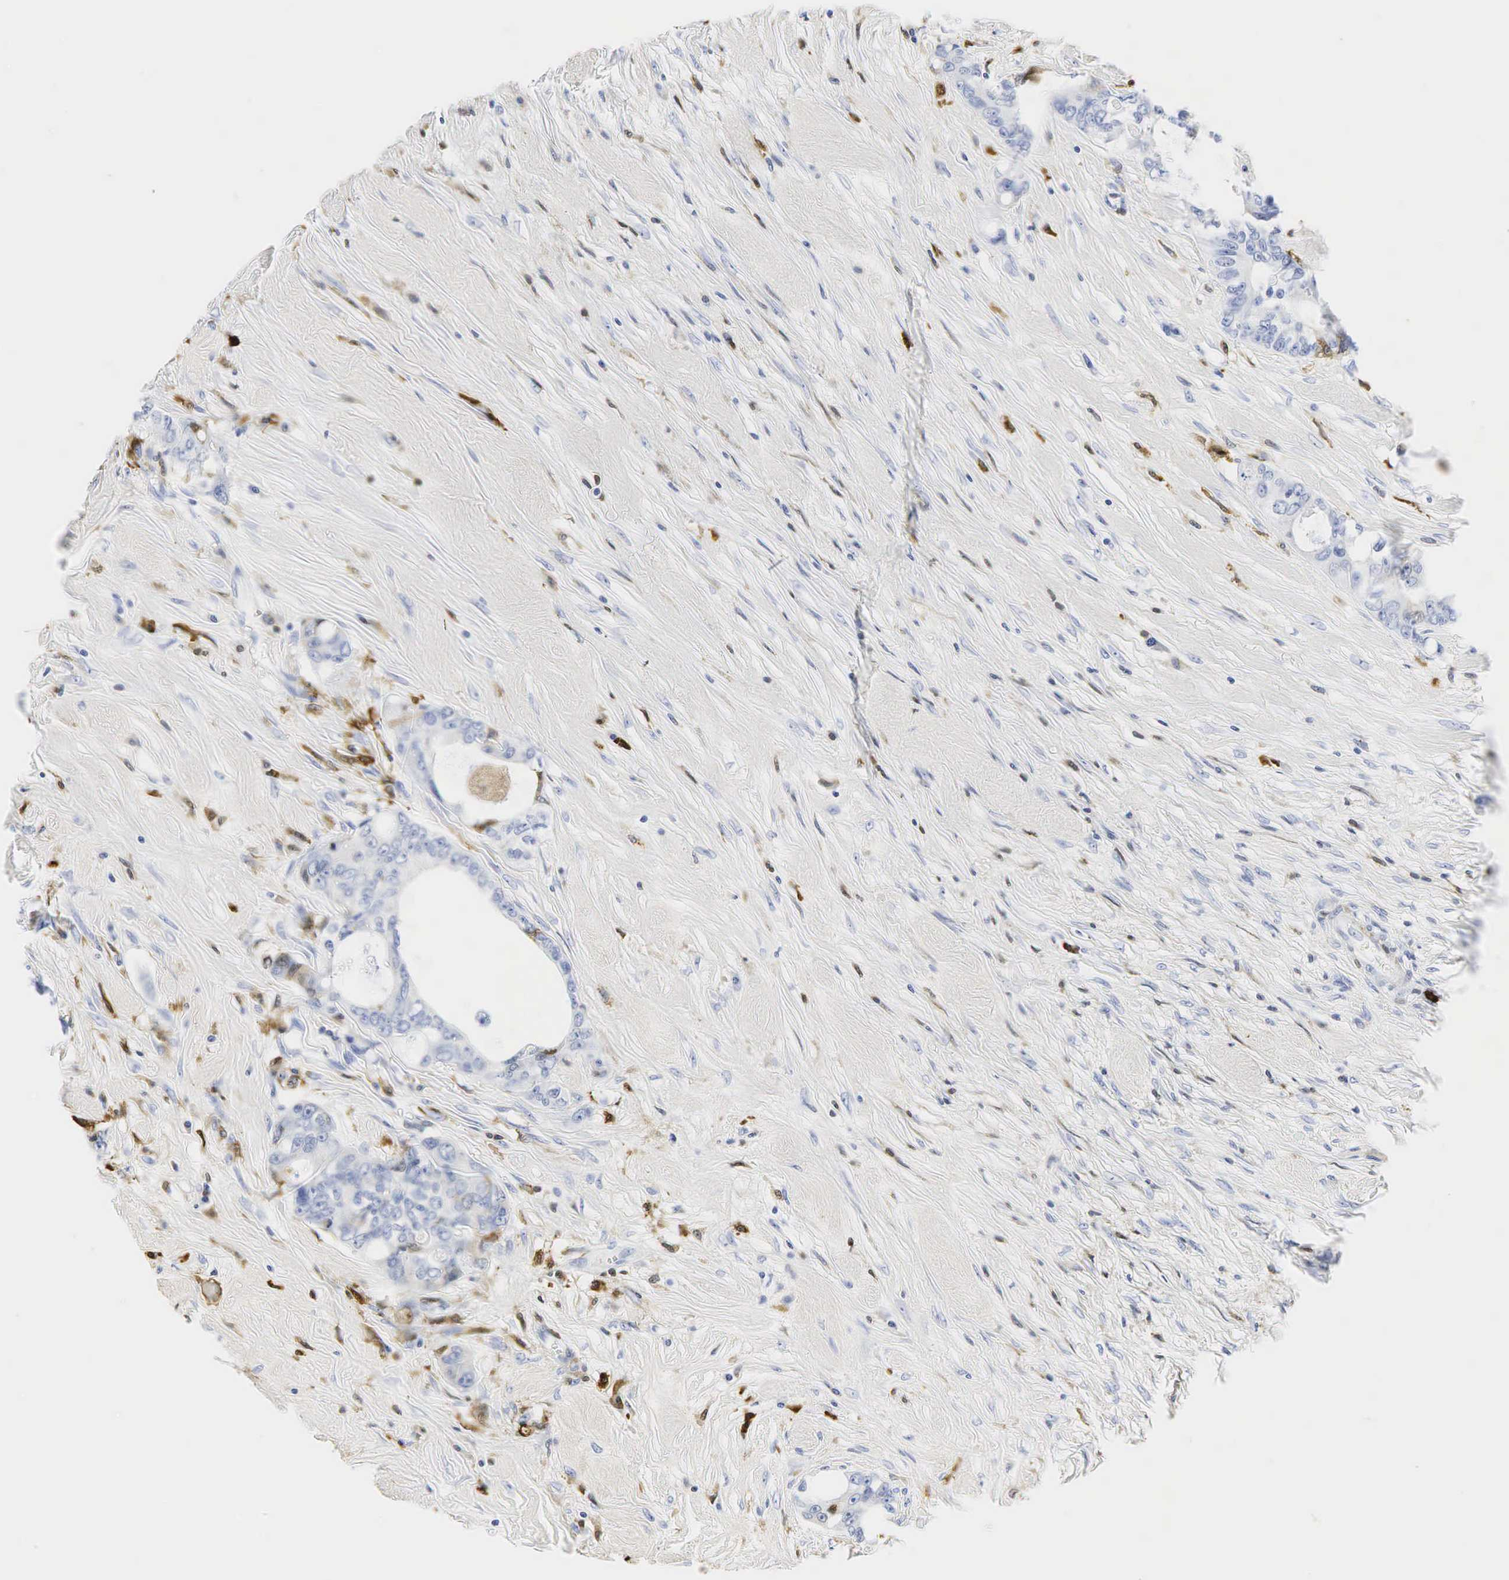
{"staining": {"intensity": "negative", "quantity": "none", "location": "none"}, "tissue": "colorectal cancer", "cell_type": "Tumor cells", "image_type": "cancer", "snomed": [{"axis": "morphology", "description": "Adenocarcinoma, NOS"}, {"axis": "topography", "description": "Rectum"}], "caption": "This photomicrograph is of colorectal cancer (adenocarcinoma) stained with immunohistochemistry to label a protein in brown with the nuclei are counter-stained blue. There is no expression in tumor cells.", "gene": "LYZ", "patient": {"sex": "female", "age": 57}}